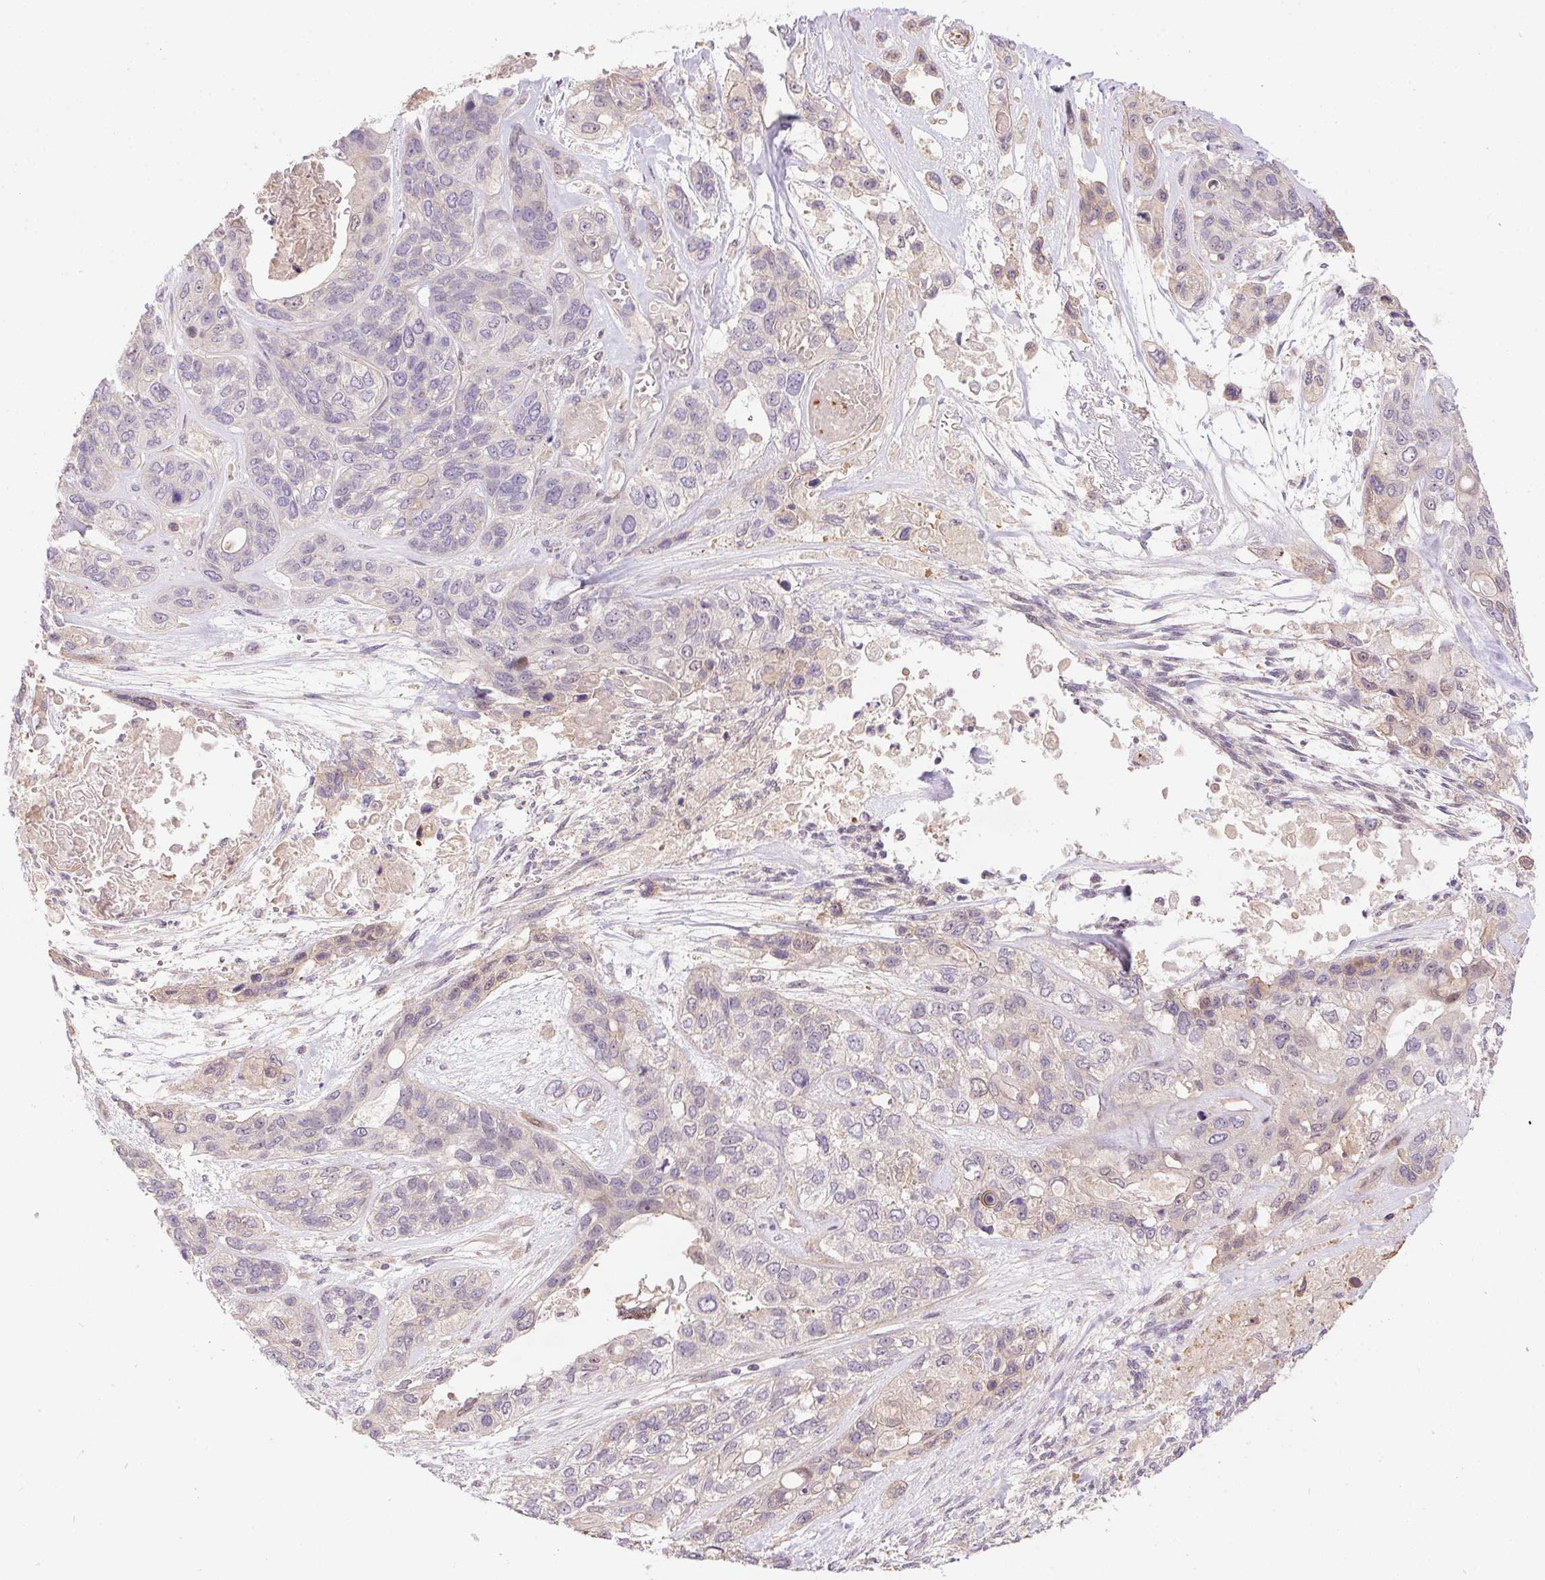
{"staining": {"intensity": "negative", "quantity": "none", "location": "none"}, "tissue": "lung cancer", "cell_type": "Tumor cells", "image_type": "cancer", "snomed": [{"axis": "morphology", "description": "Squamous cell carcinoma, NOS"}, {"axis": "topography", "description": "Lung"}], "caption": "Photomicrograph shows no significant protein staining in tumor cells of lung cancer (squamous cell carcinoma).", "gene": "NUDT16", "patient": {"sex": "female", "age": 70}}